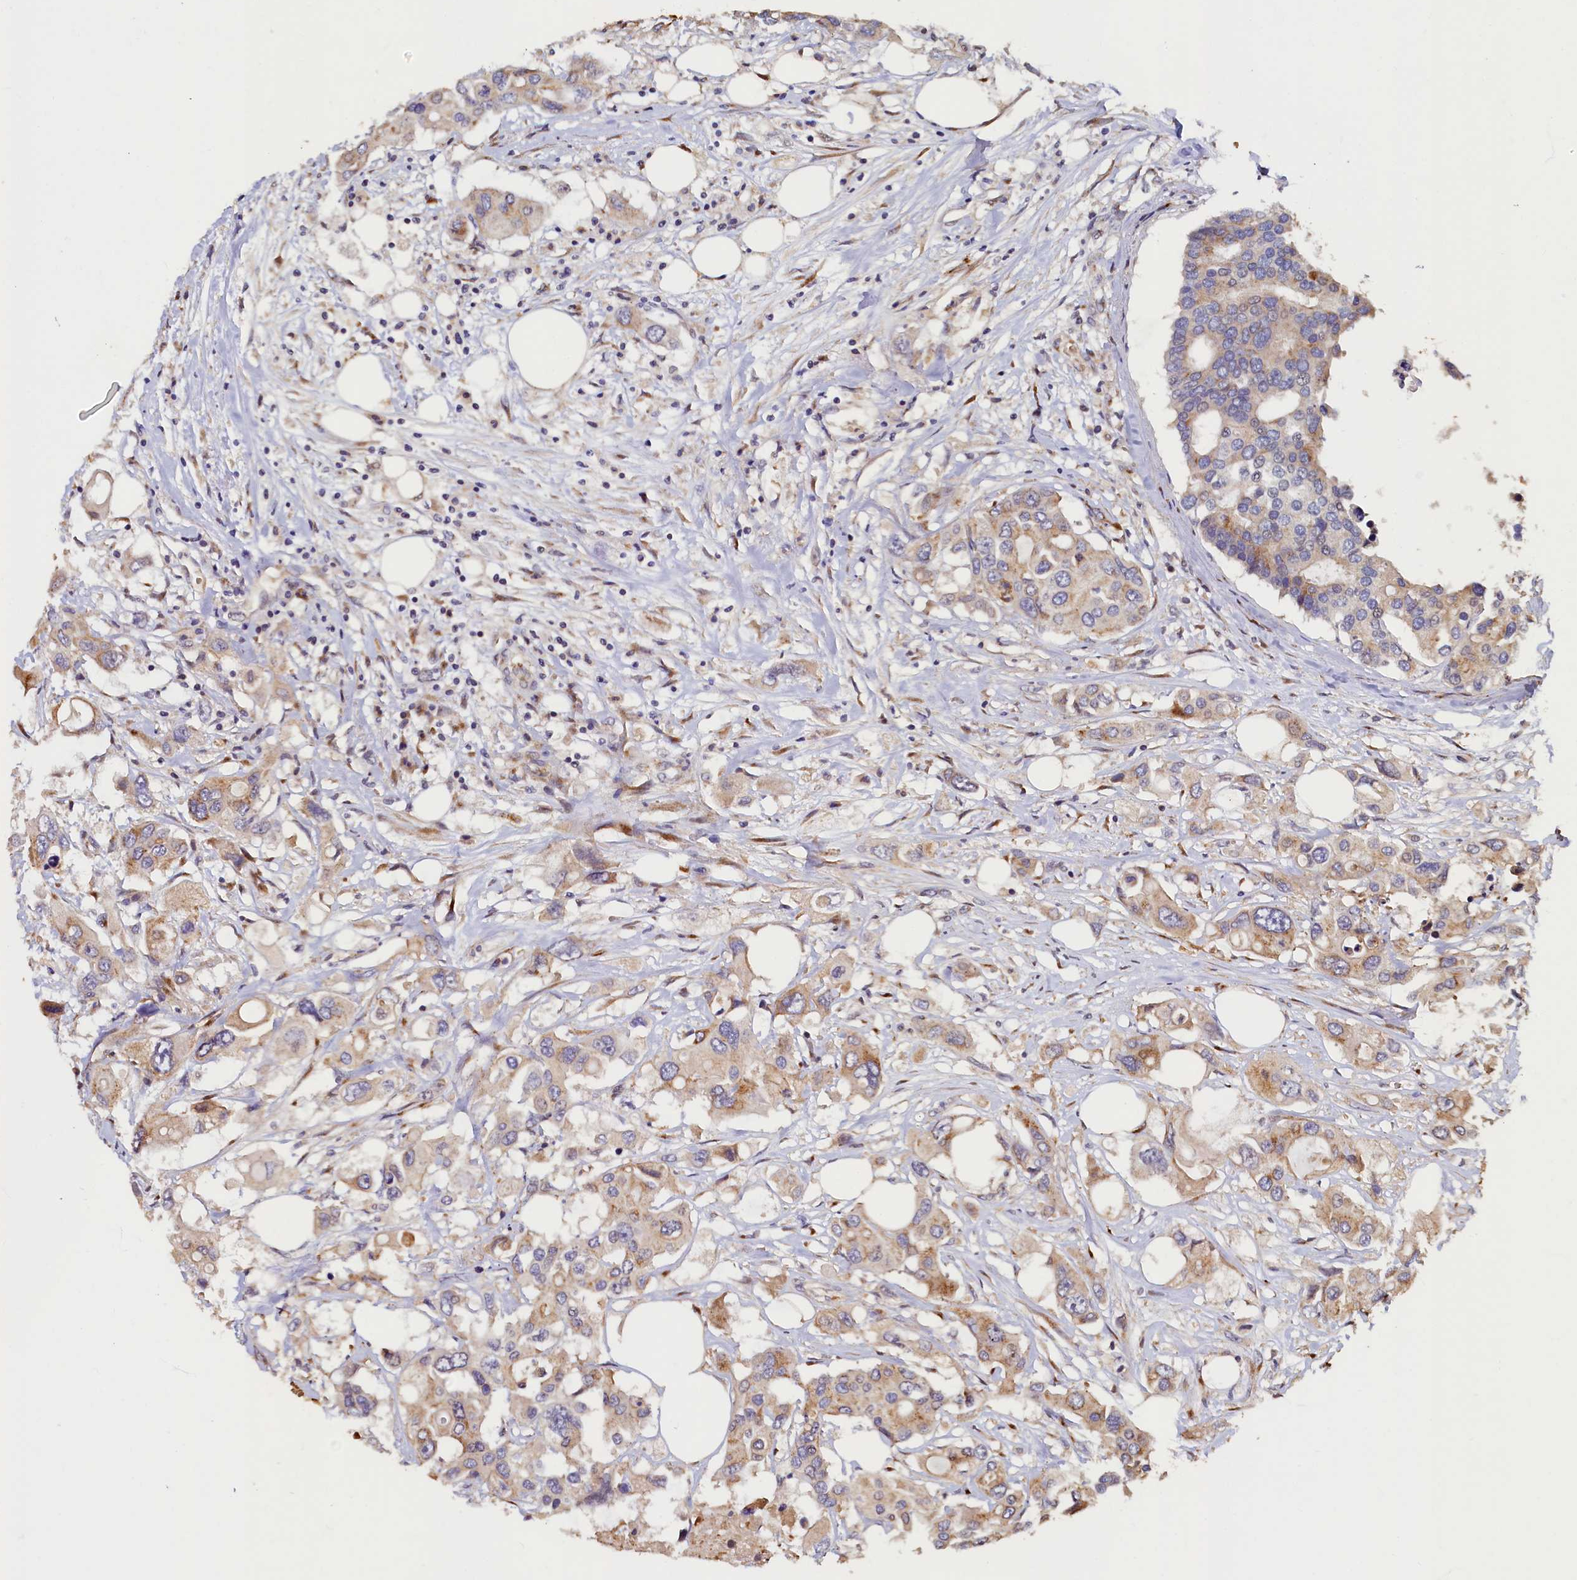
{"staining": {"intensity": "moderate", "quantity": "<25%", "location": "cytoplasmic/membranous"}, "tissue": "colorectal cancer", "cell_type": "Tumor cells", "image_type": "cancer", "snomed": [{"axis": "morphology", "description": "Adenocarcinoma, NOS"}, {"axis": "topography", "description": "Colon"}], "caption": "Colorectal cancer stained with a protein marker displays moderate staining in tumor cells.", "gene": "TMEM181", "patient": {"sex": "male", "age": 77}}